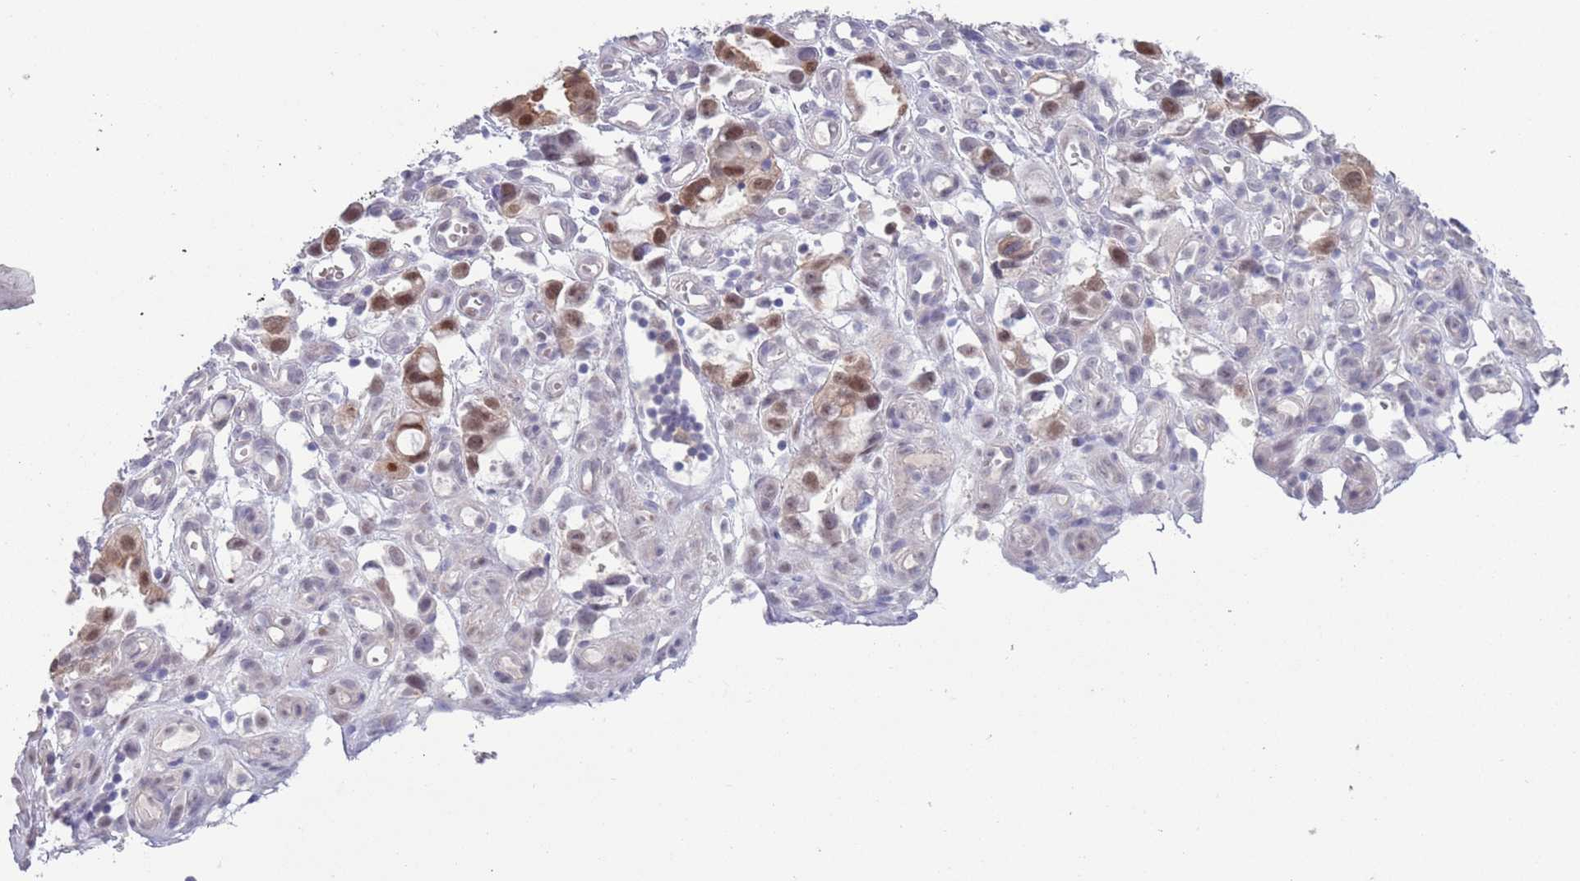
{"staining": {"intensity": "moderate", "quantity": "25%-75%", "location": "cytoplasmic/membranous,nuclear"}, "tissue": "stomach cancer", "cell_type": "Tumor cells", "image_type": "cancer", "snomed": [{"axis": "morphology", "description": "Adenocarcinoma, NOS"}, {"axis": "topography", "description": "Stomach"}], "caption": "Brown immunohistochemical staining in human stomach cancer (adenocarcinoma) shows moderate cytoplasmic/membranous and nuclear staining in approximately 25%-75% of tumor cells.", "gene": "CLNS1A", "patient": {"sex": "male", "age": 55}}